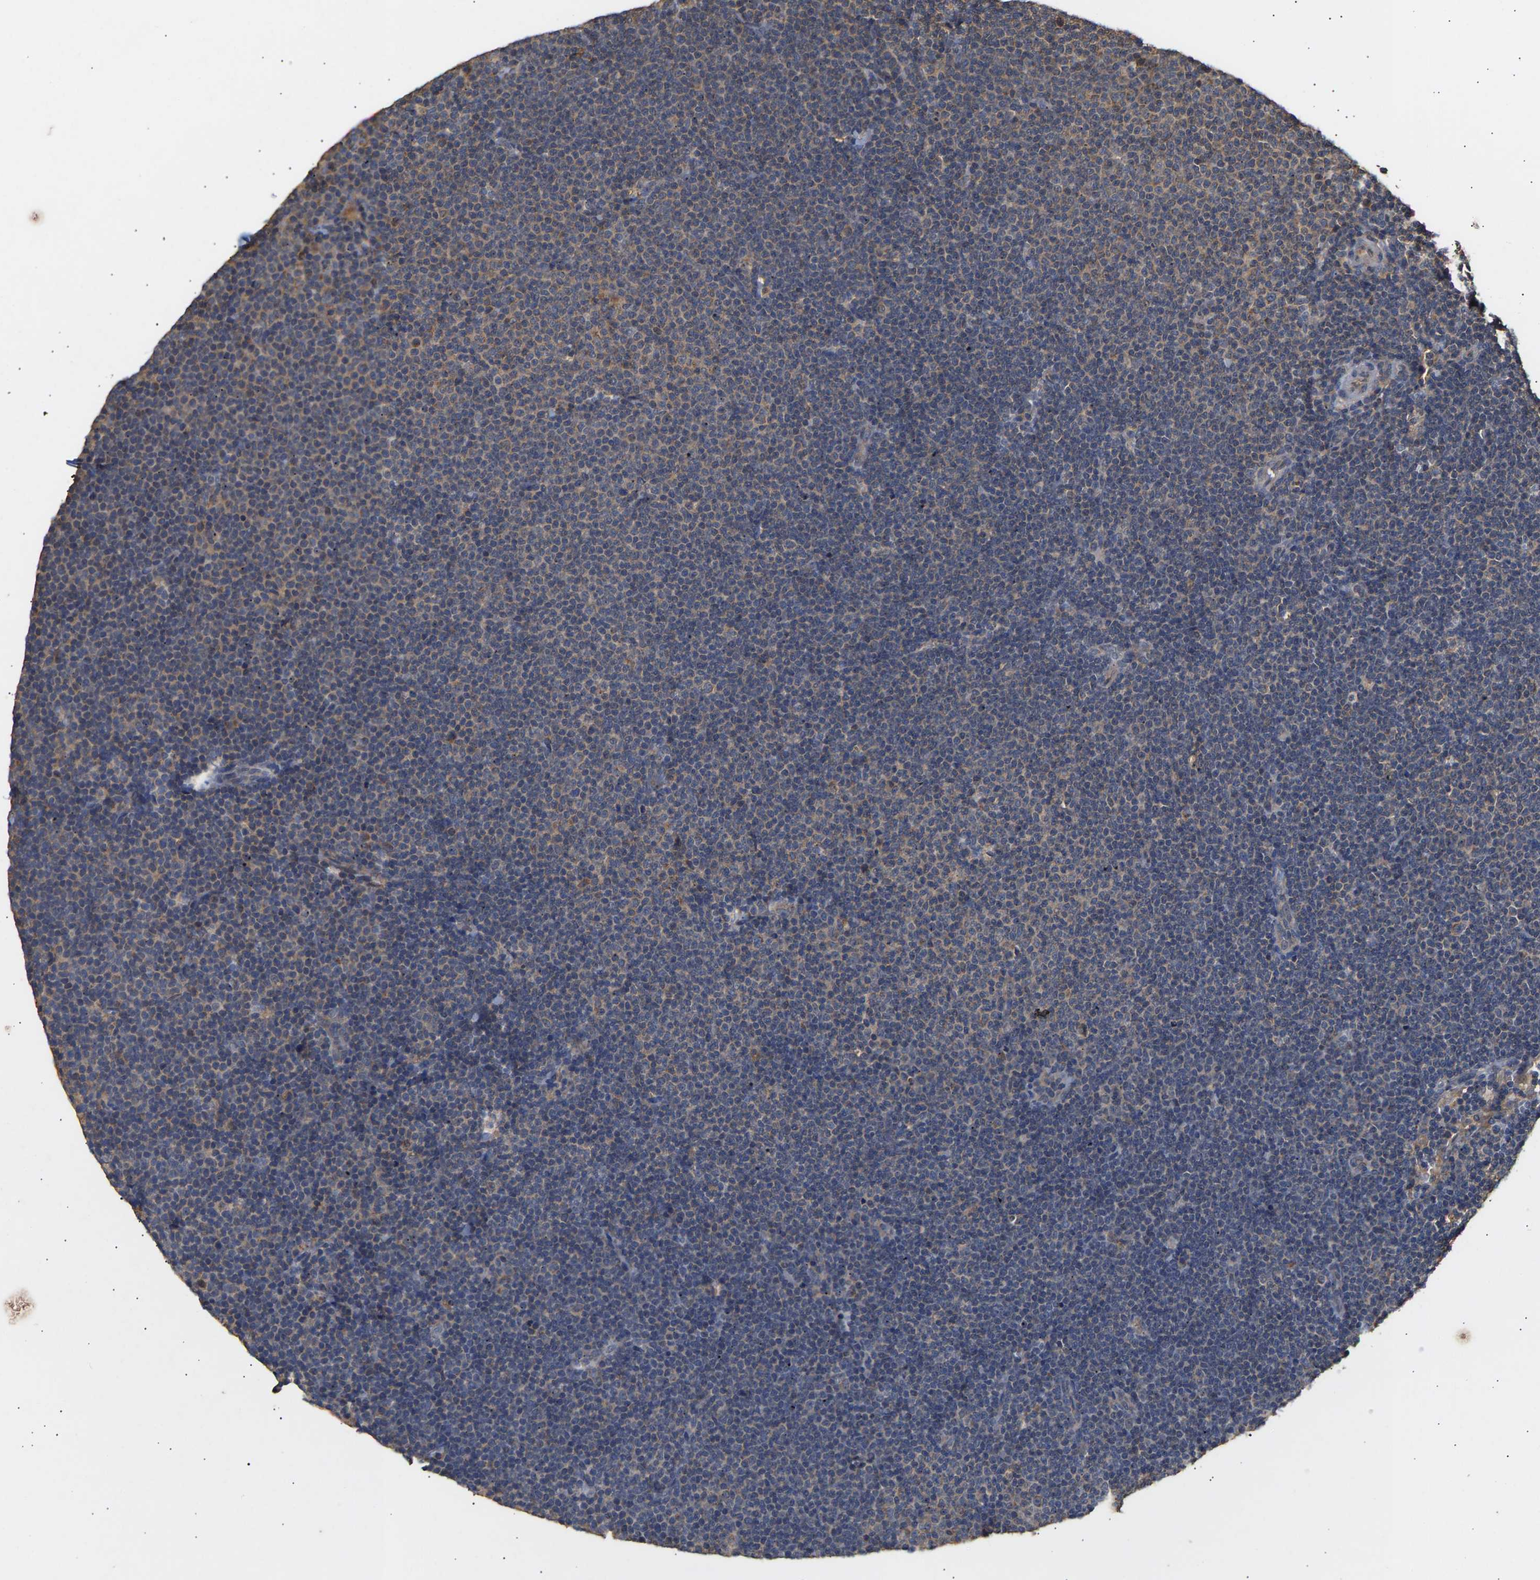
{"staining": {"intensity": "weak", "quantity": "25%-75%", "location": "cytoplasmic/membranous"}, "tissue": "lymphoma", "cell_type": "Tumor cells", "image_type": "cancer", "snomed": [{"axis": "morphology", "description": "Malignant lymphoma, non-Hodgkin's type, Low grade"}, {"axis": "topography", "description": "Lymph node"}], "caption": "A histopathology image showing weak cytoplasmic/membranous positivity in approximately 25%-75% of tumor cells in lymphoma, as visualized by brown immunohistochemical staining.", "gene": "ZNF26", "patient": {"sex": "female", "age": 53}}